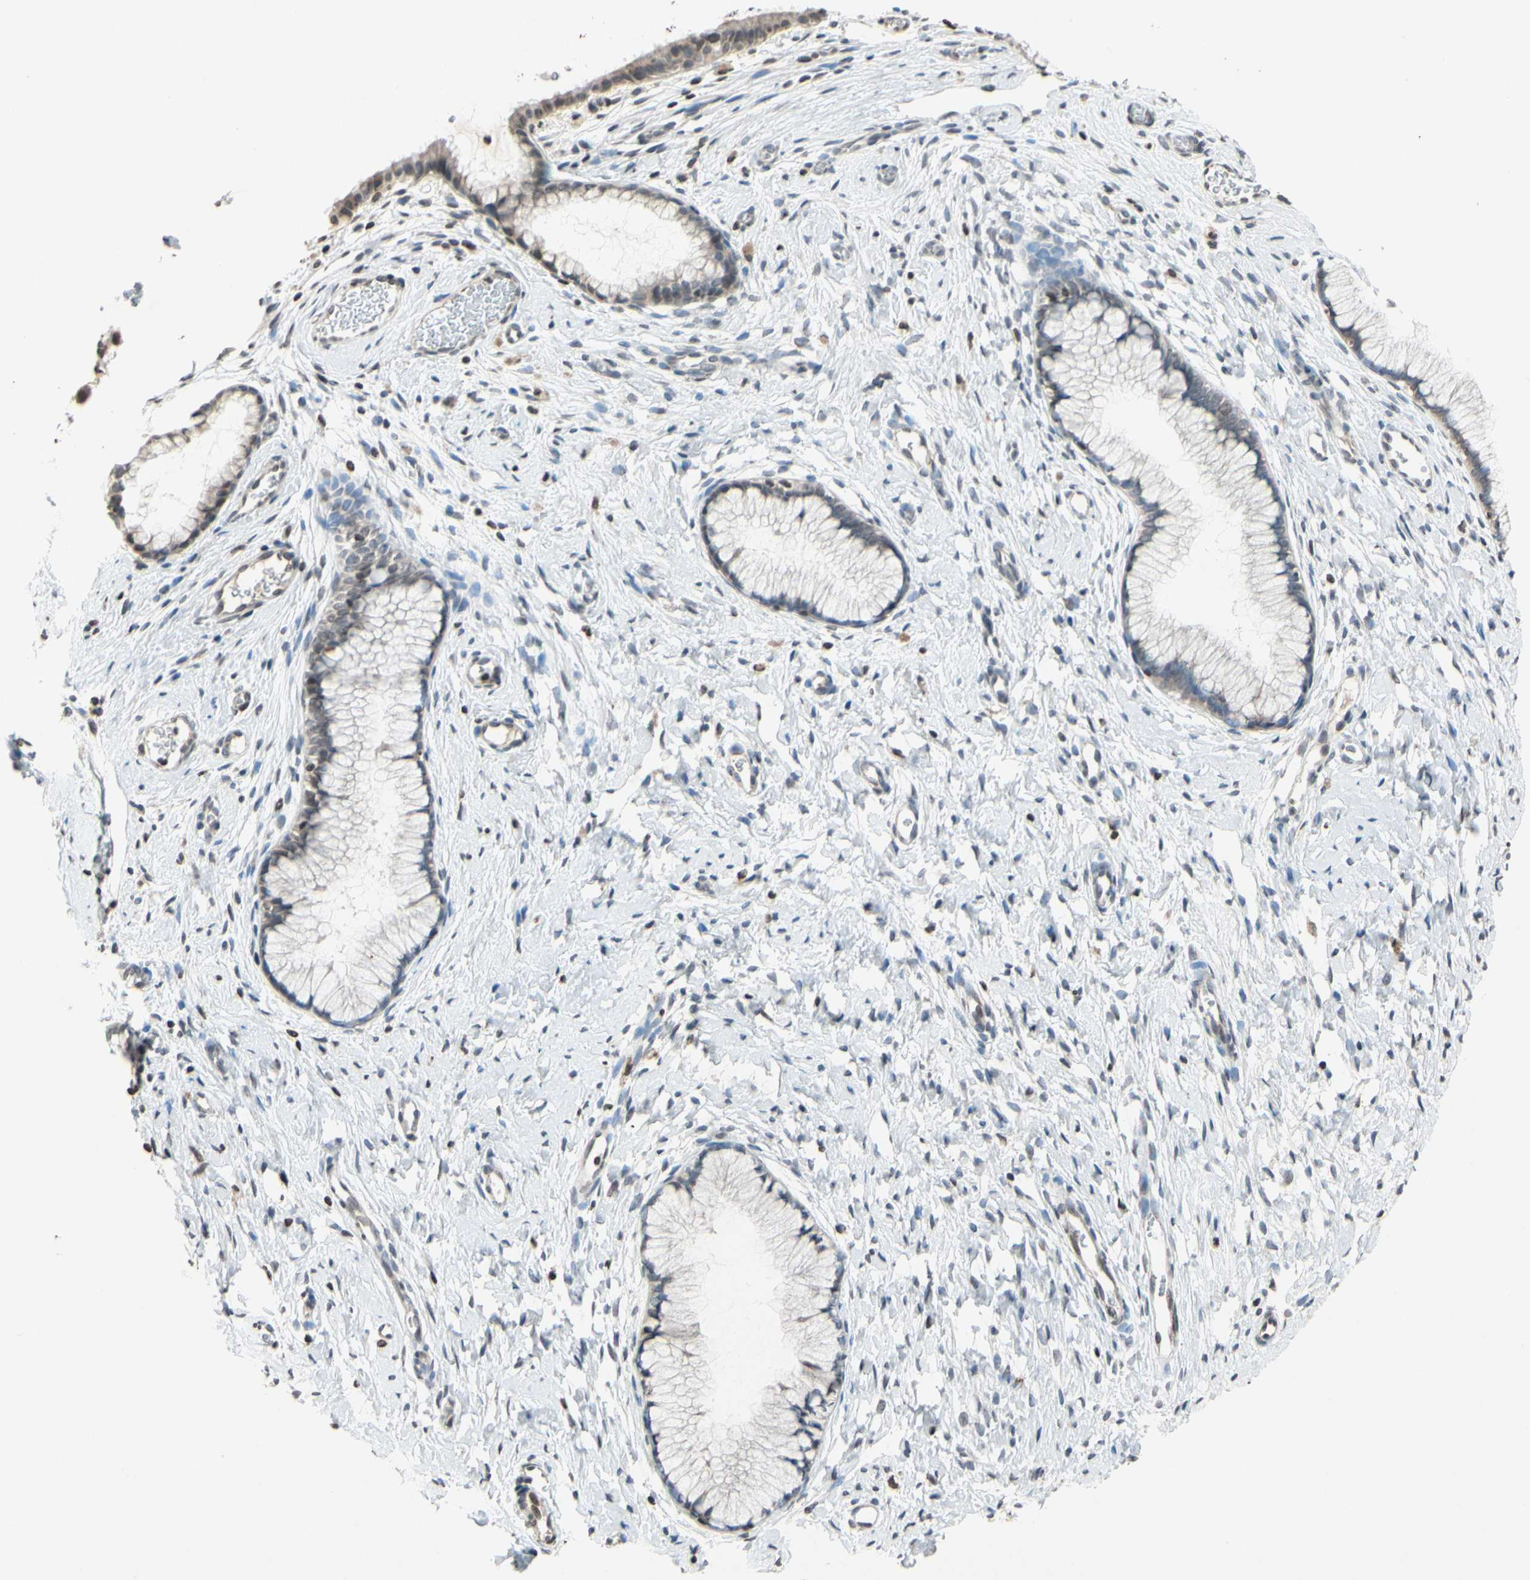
{"staining": {"intensity": "weak", "quantity": ">75%", "location": "cytoplasmic/membranous"}, "tissue": "cervix", "cell_type": "Glandular cells", "image_type": "normal", "snomed": [{"axis": "morphology", "description": "Normal tissue, NOS"}, {"axis": "topography", "description": "Cervix"}], "caption": "Cervix stained for a protein (brown) shows weak cytoplasmic/membranous positive expression in approximately >75% of glandular cells.", "gene": "CLDN11", "patient": {"sex": "female", "age": 65}}